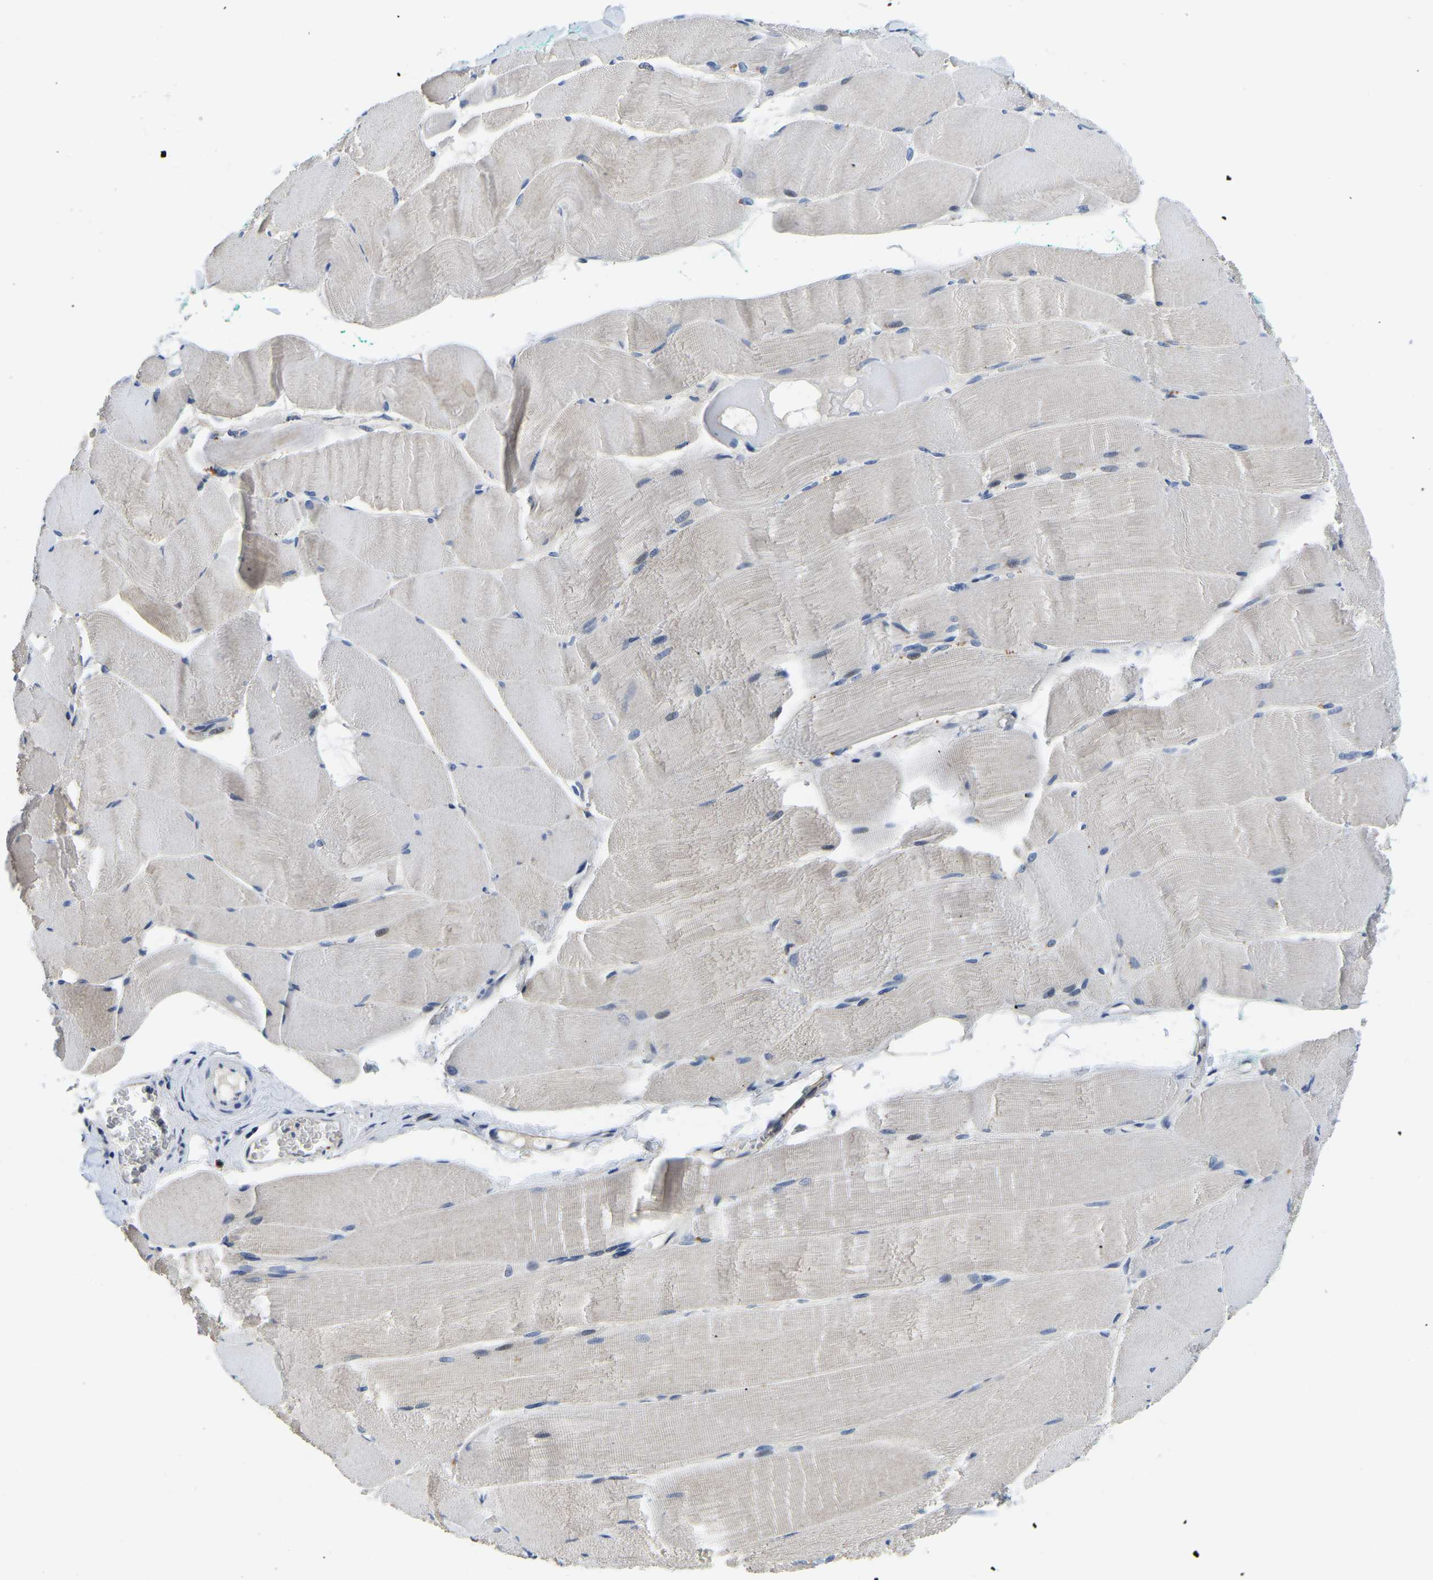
{"staining": {"intensity": "negative", "quantity": "none", "location": "none"}, "tissue": "skeletal muscle", "cell_type": "Myocytes", "image_type": "normal", "snomed": [{"axis": "morphology", "description": "Normal tissue, NOS"}, {"axis": "morphology", "description": "Squamous cell carcinoma, NOS"}, {"axis": "topography", "description": "Skeletal muscle"}], "caption": "Protein analysis of unremarkable skeletal muscle exhibits no significant expression in myocytes.", "gene": "ITGA2", "patient": {"sex": "male", "age": 51}}